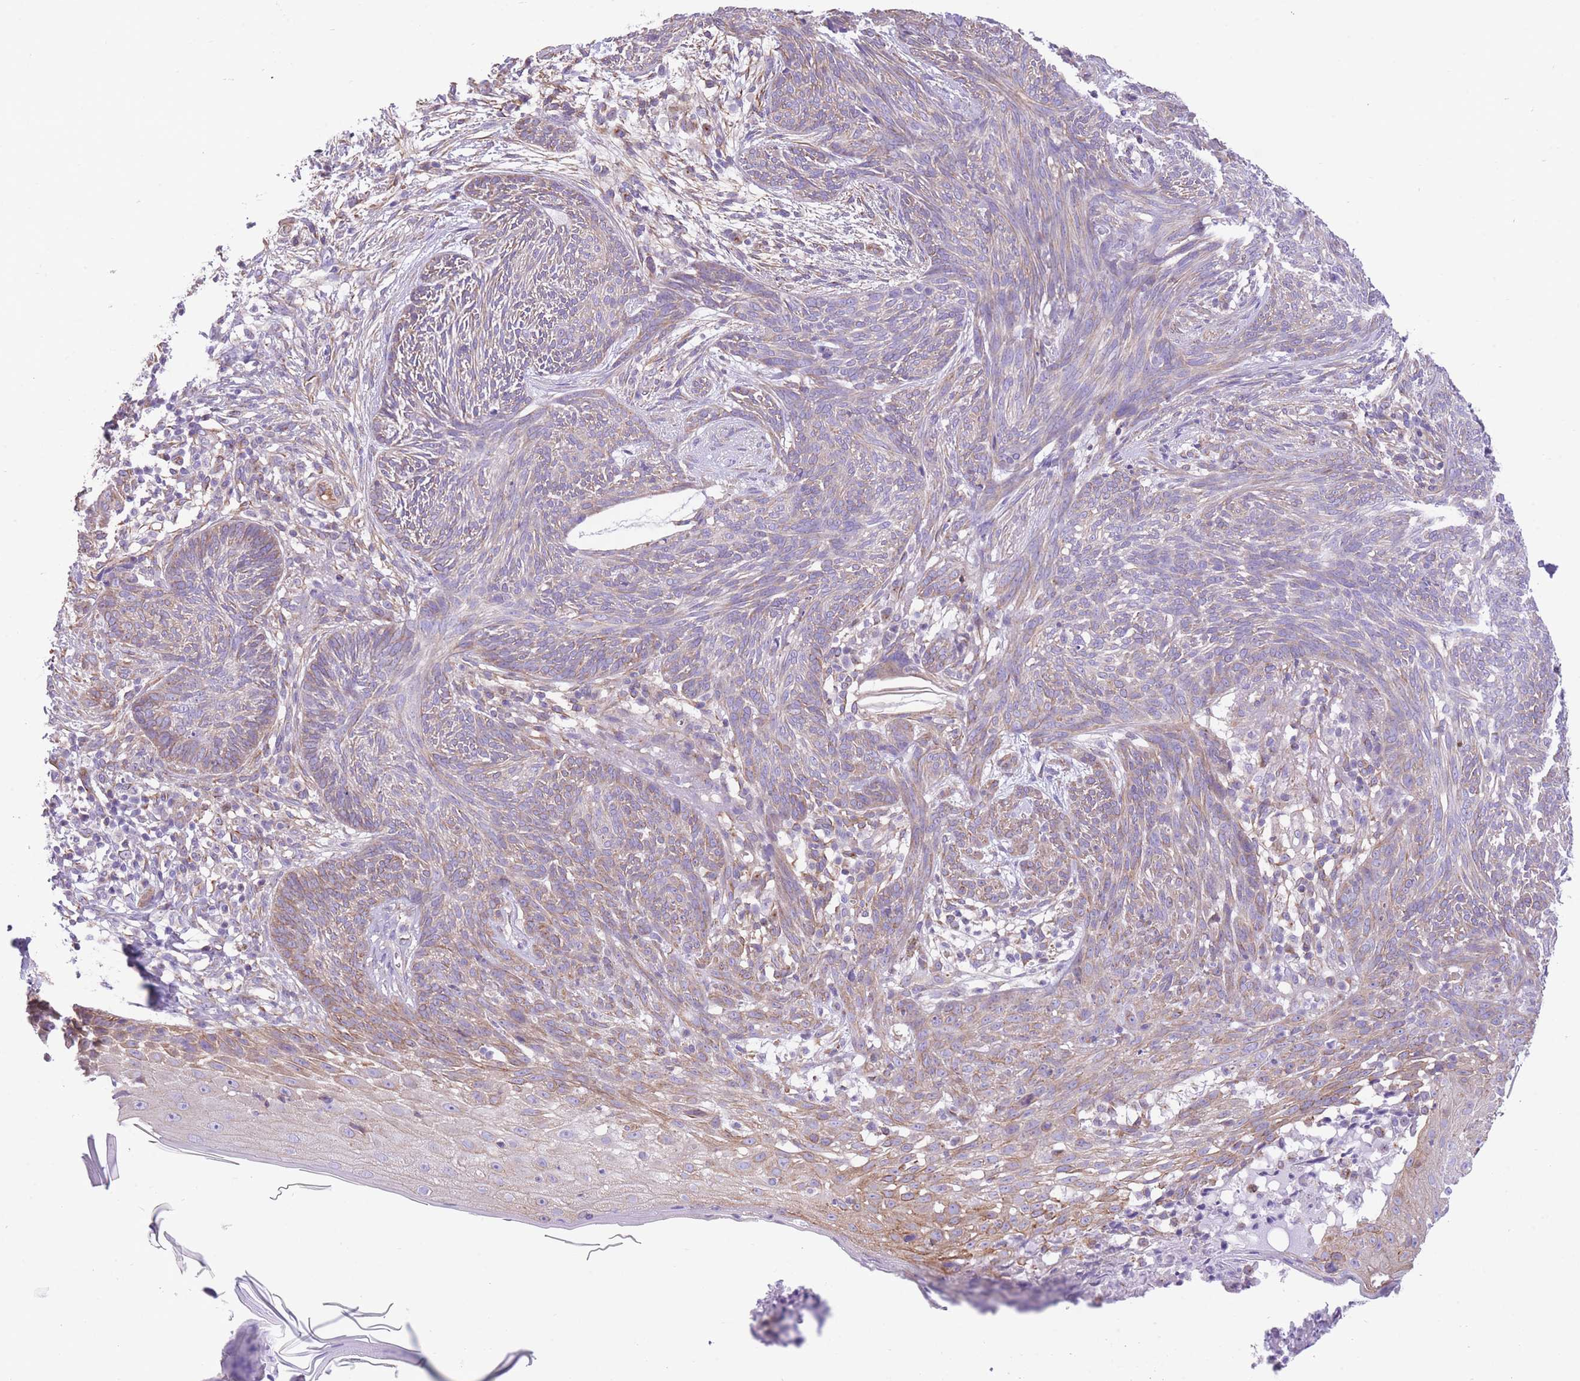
{"staining": {"intensity": "weak", "quantity": "25%-75%", "location": "cytoplasmic/membranous"}, "tissue": "skin cancer", "cell_type": "Tumor cells", "image_type": "cancer", "snomed": [{"axis": "morphology", "description": "Basal cell carcinoma"}, {"axis": "topography", "description": "Skin"}], "caption": "DAB immunohistochemical staining of skin cancer reveals weak cytoplasmic/membranous protein expression in approximately 25%-75% of tumor cells.", "gene": "RHOU", "patient": {"sex": "male", "age": 73}}